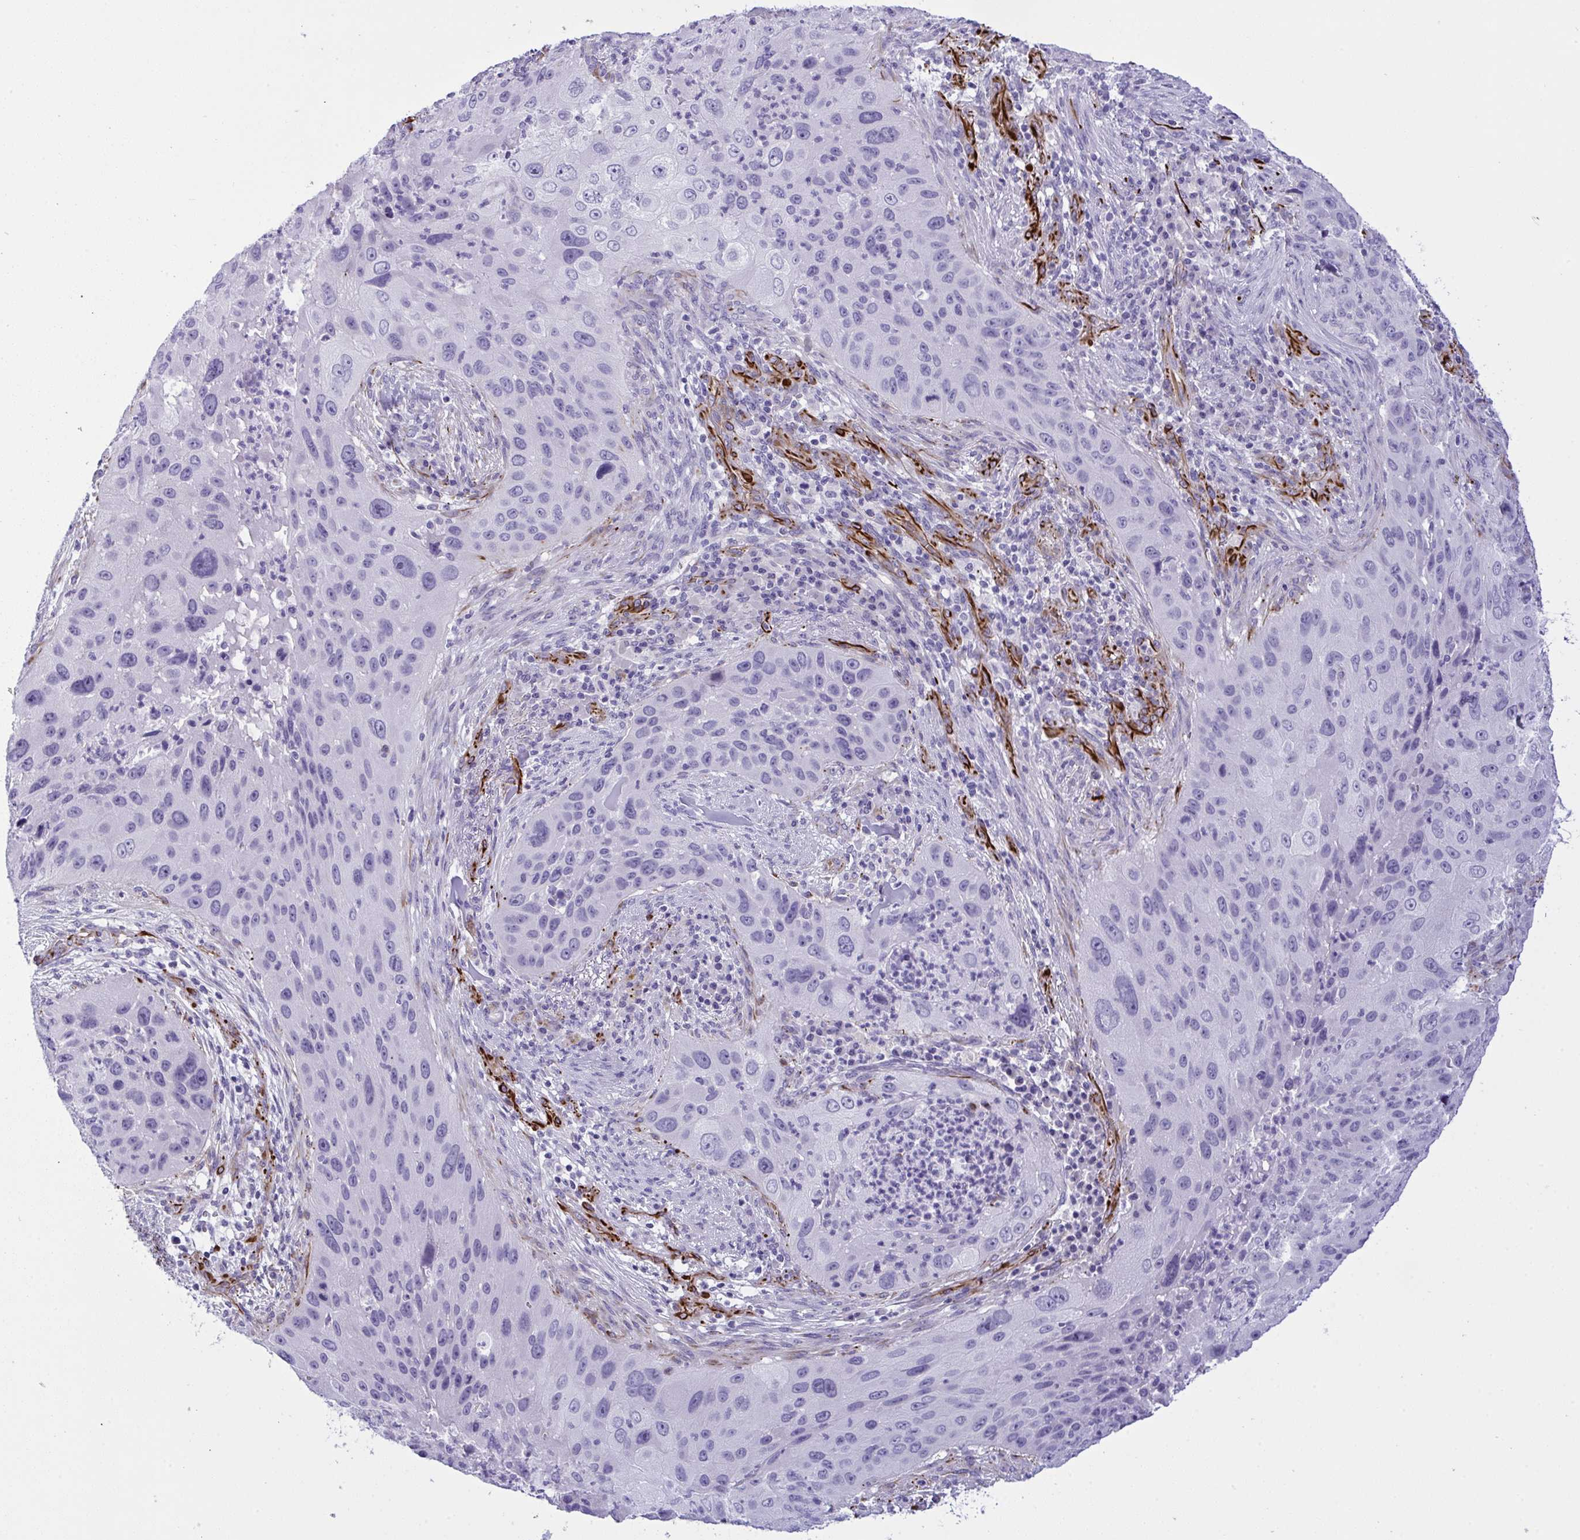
{"staining": {"intensity": "negative", "quantity": "none", "location": "none"}, "tissue": "lung cancer", "cell_type": "Tumor cells", "image_type": "cancer", "snomed": [{"axis": "morphology", "description": "Squamous cell carcinoma, NOS"}, {"axis": "topography", "description": "Lung"}], "caption": "Tumor cells are negative for brown protein staining in lung squamous cell carcinoma.", "gene": "SLC35B1", "patient": {"sex": "male", "age": 63}}